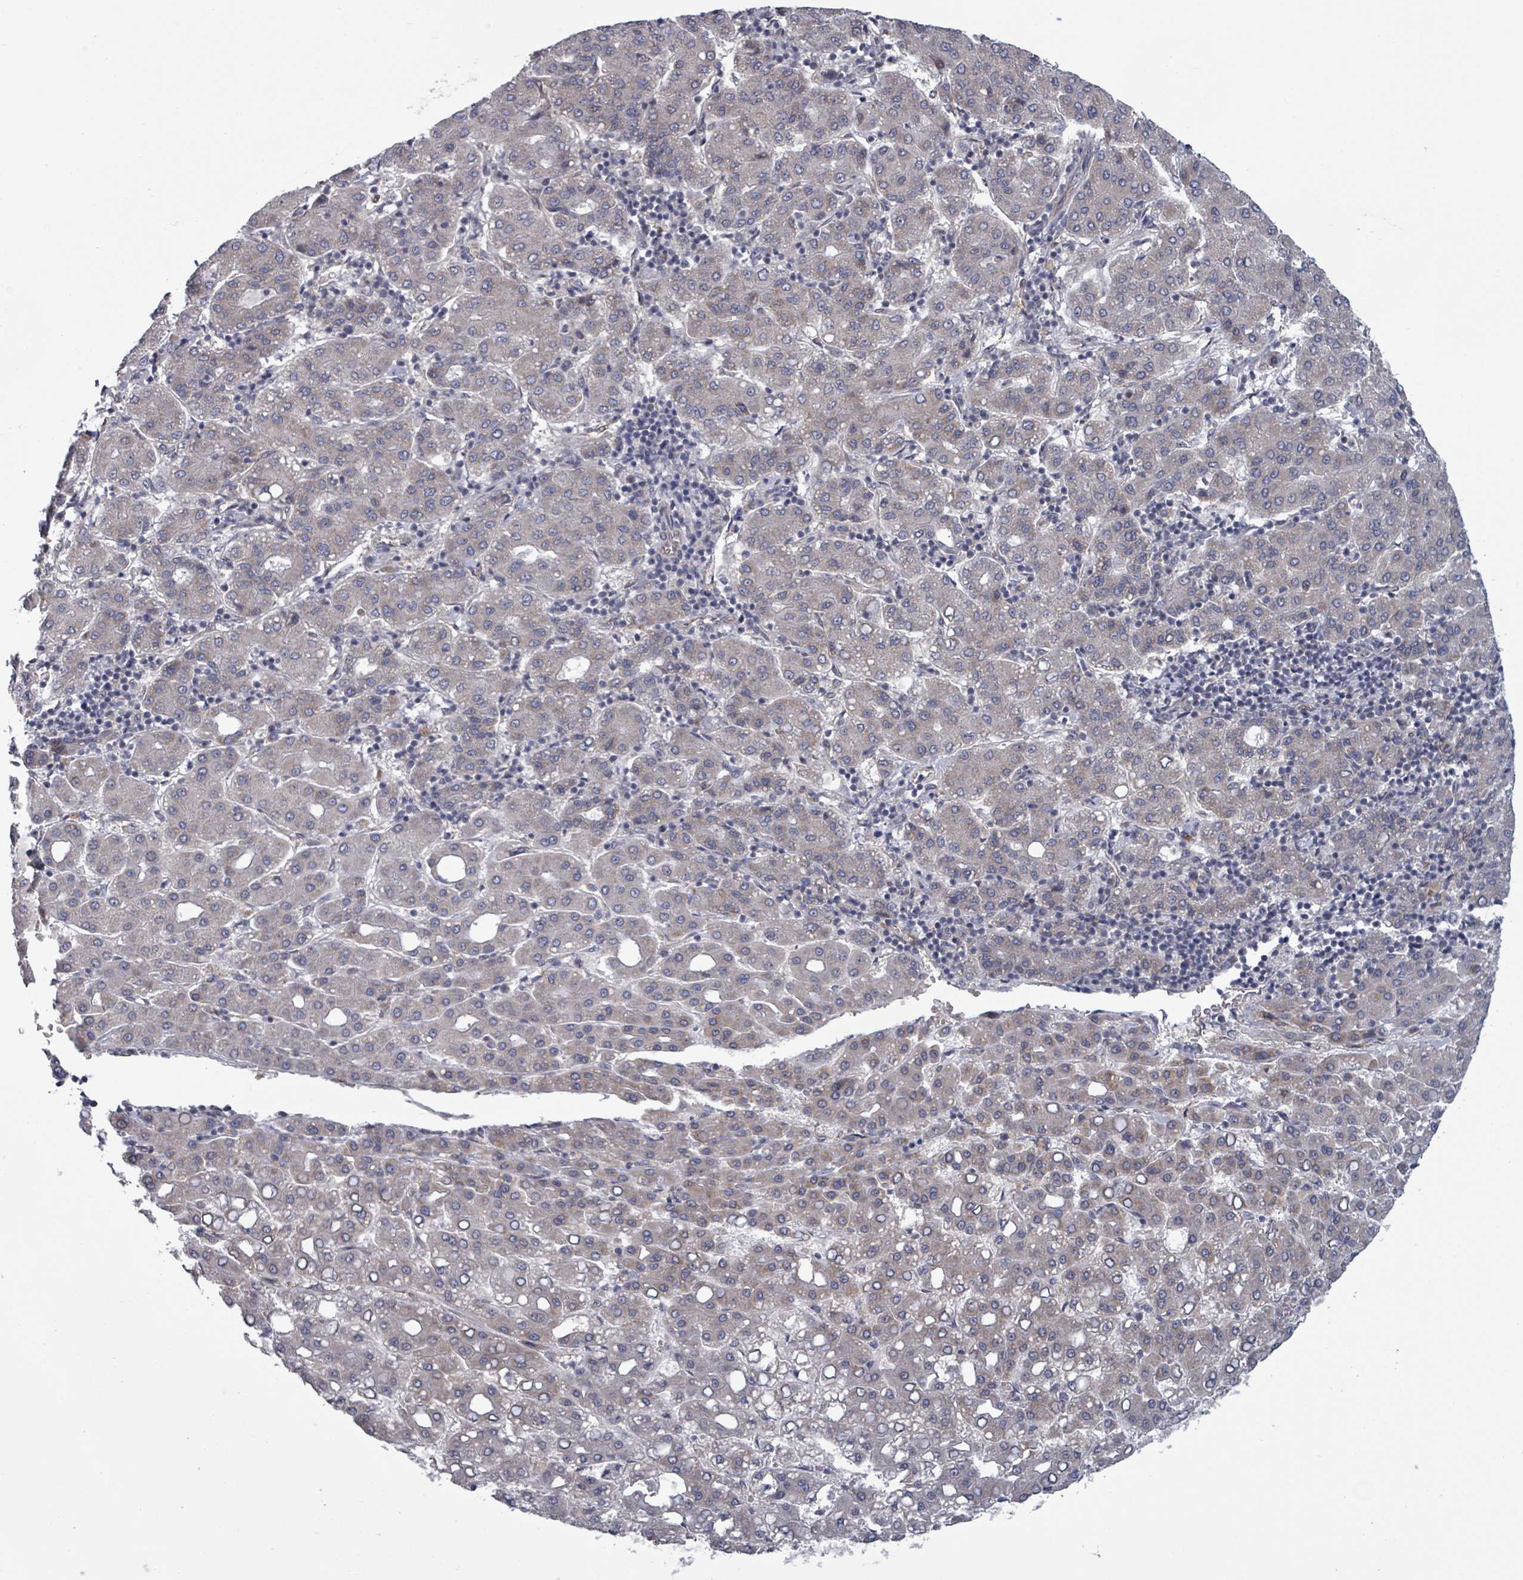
{"staining": {"intensity": "negative", "quantity": "none", "location": "none"}, "tissue": "liver cancer", "cell_type": "Tumor cells", "image_type": "cancer", "snomed": [{"axis": "morphology", "description": "Carcinoma, Hepatocellular, NOS"}, {"axis": "topography", "description": "Liver"}], "caption": "Tumor cells are negative for protein expression in human liver cancer (hepatocellular carcinoma).", "gene": "FKBP1A", "patient": {"sex": "male", "age": 65}}